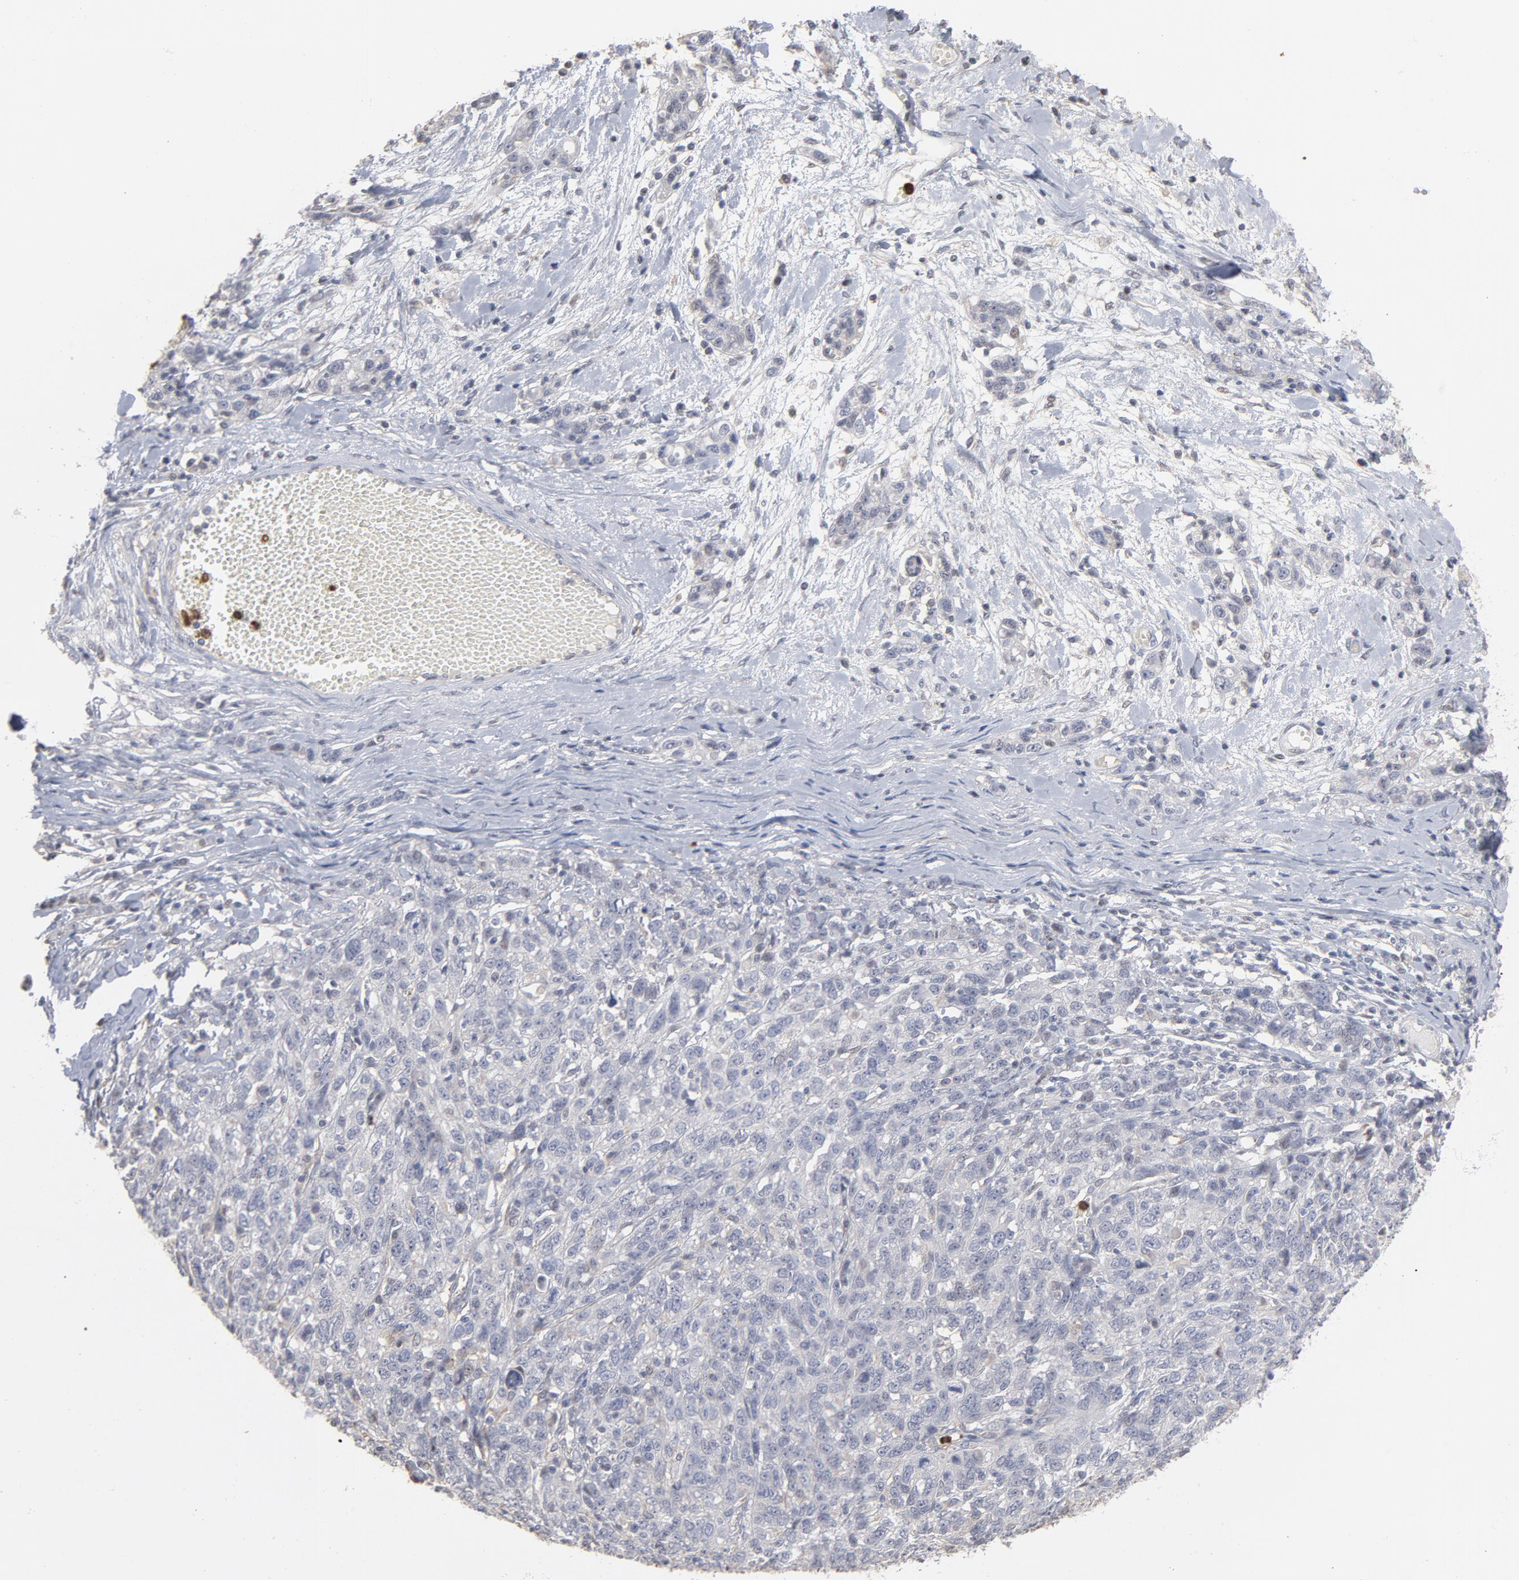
{"staining": {"intensity": "negative", "quantity": "none", "location": "none"}, "tissue": "ovarian cancer", "cell_type": "Tumor cells", "image_type": "cancer", "snomed": [{"axis": "morphology", "description": "Cystadenocarcinoma, serous, NOS"}, {"axis": "topography", "description": "Ovary"}], "caption": "High power microscopy histopathology image of an immunohistochemistry (IHC) micrograph of serous cystadenocarcinoma (ovarian), revealing no significant positivity in tumor cells. (DAB immunohistochemistry visualized using brightfield microscopy, high magnification).", "gene": "PNMA1", "patient": {"sex": "female", "age": 71}}